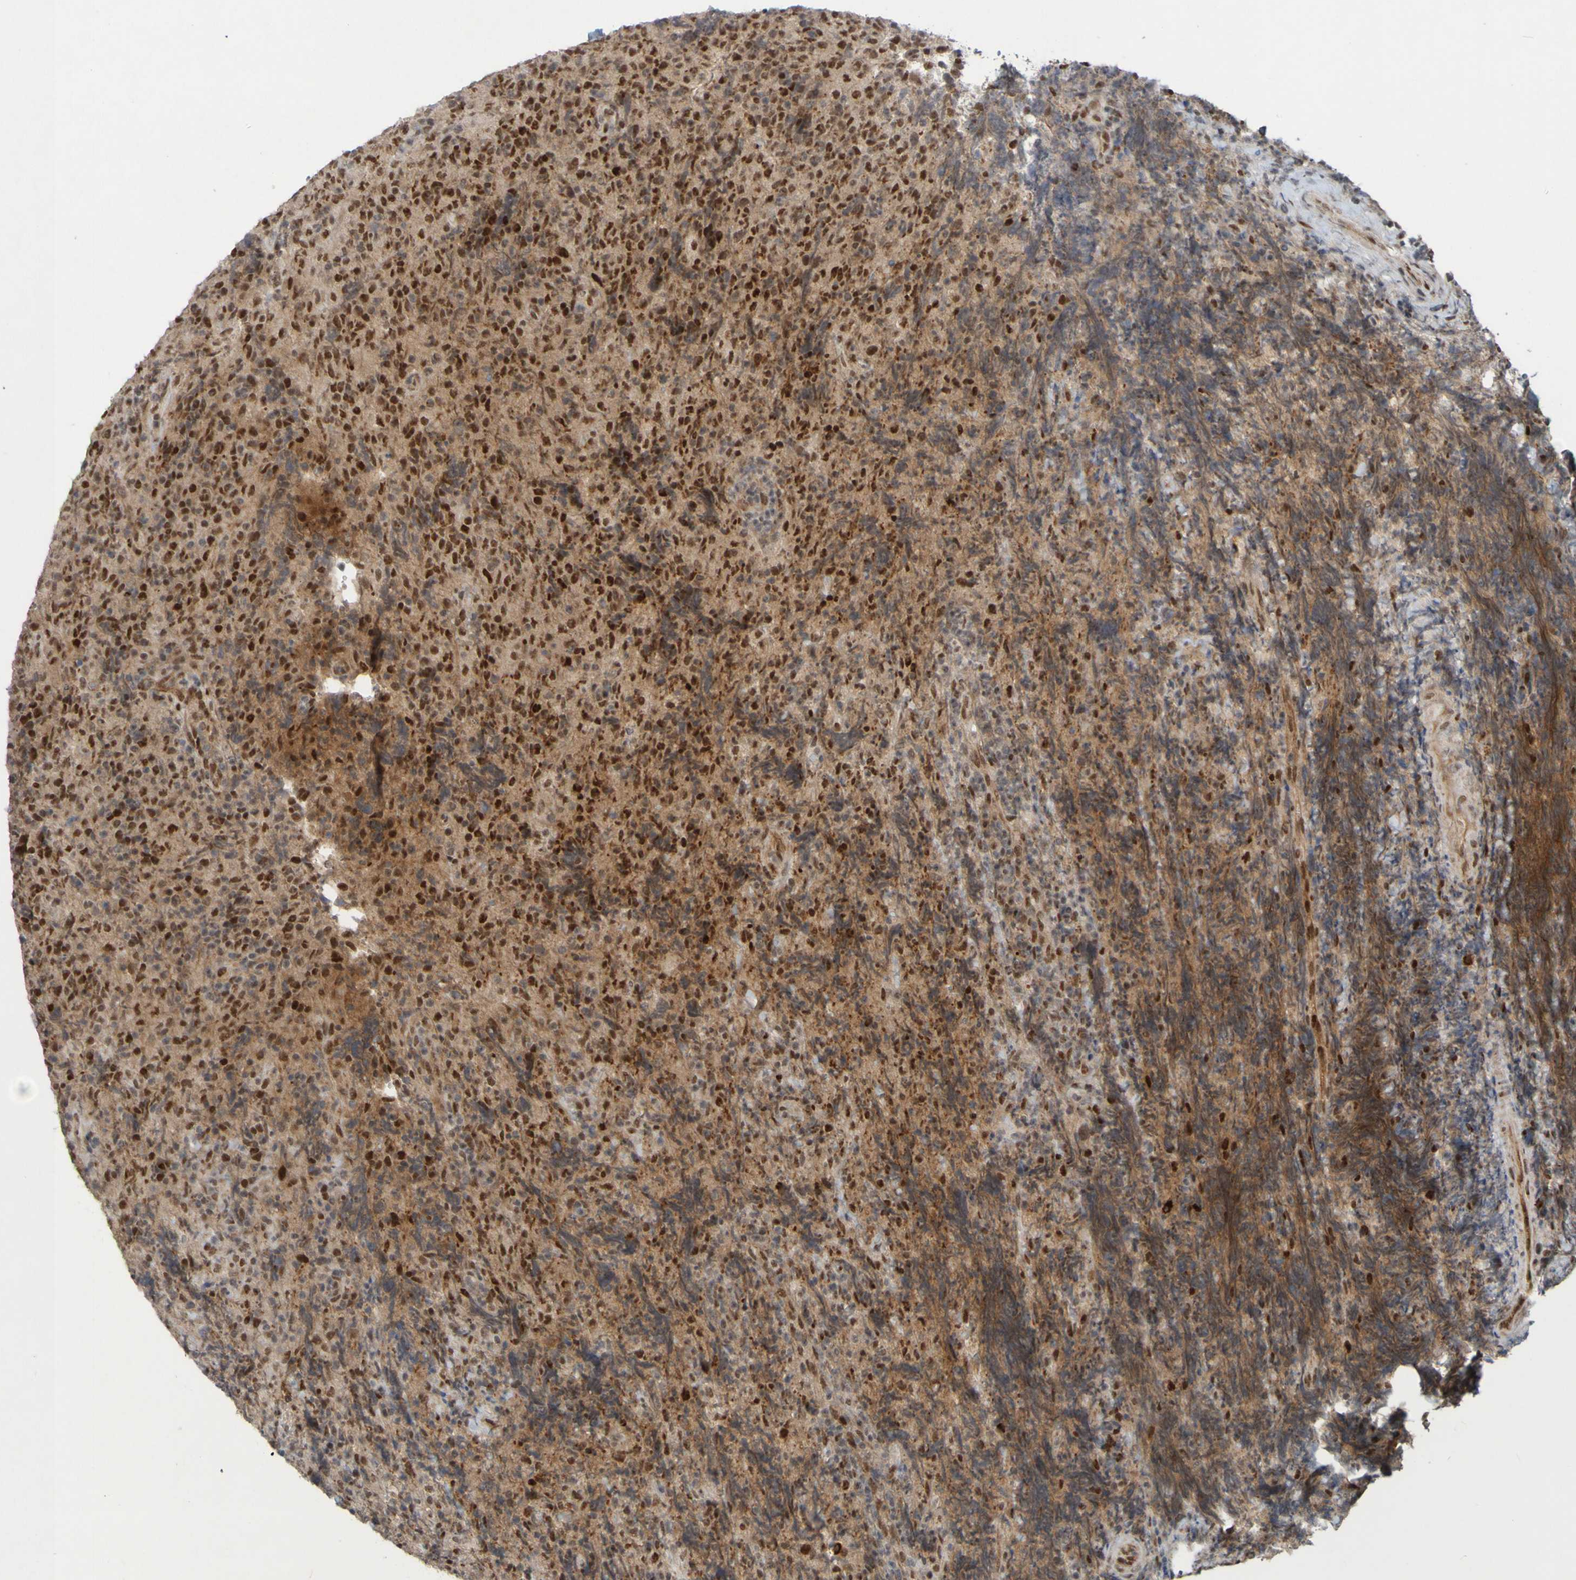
{"staining": {"intensity": "strong", "quantity": "25%-75%", "location": "cytoplasmic/membranous,nuclear"}, "tissue": "lymphoma", "cell_type": "Tumor cells", "image_type": "cancer", "snomed": [{"axis": "morphology", "description": "Malignant lymphoma, non-Hodgkin's type, High grade"}, {"axis": "topography", "description": "Tonsil"}], "caption": "Protein expression analysis of lymphoma exhibits strong cytoplasmic/membranous and nuclear positivity in approximately 25%-75% of tumor cells. (brown staining indicates protein expression, while blue staining denotes nuclei).", "gene": "MCPH1", "patient": {"sex": "female", "age": 36}}